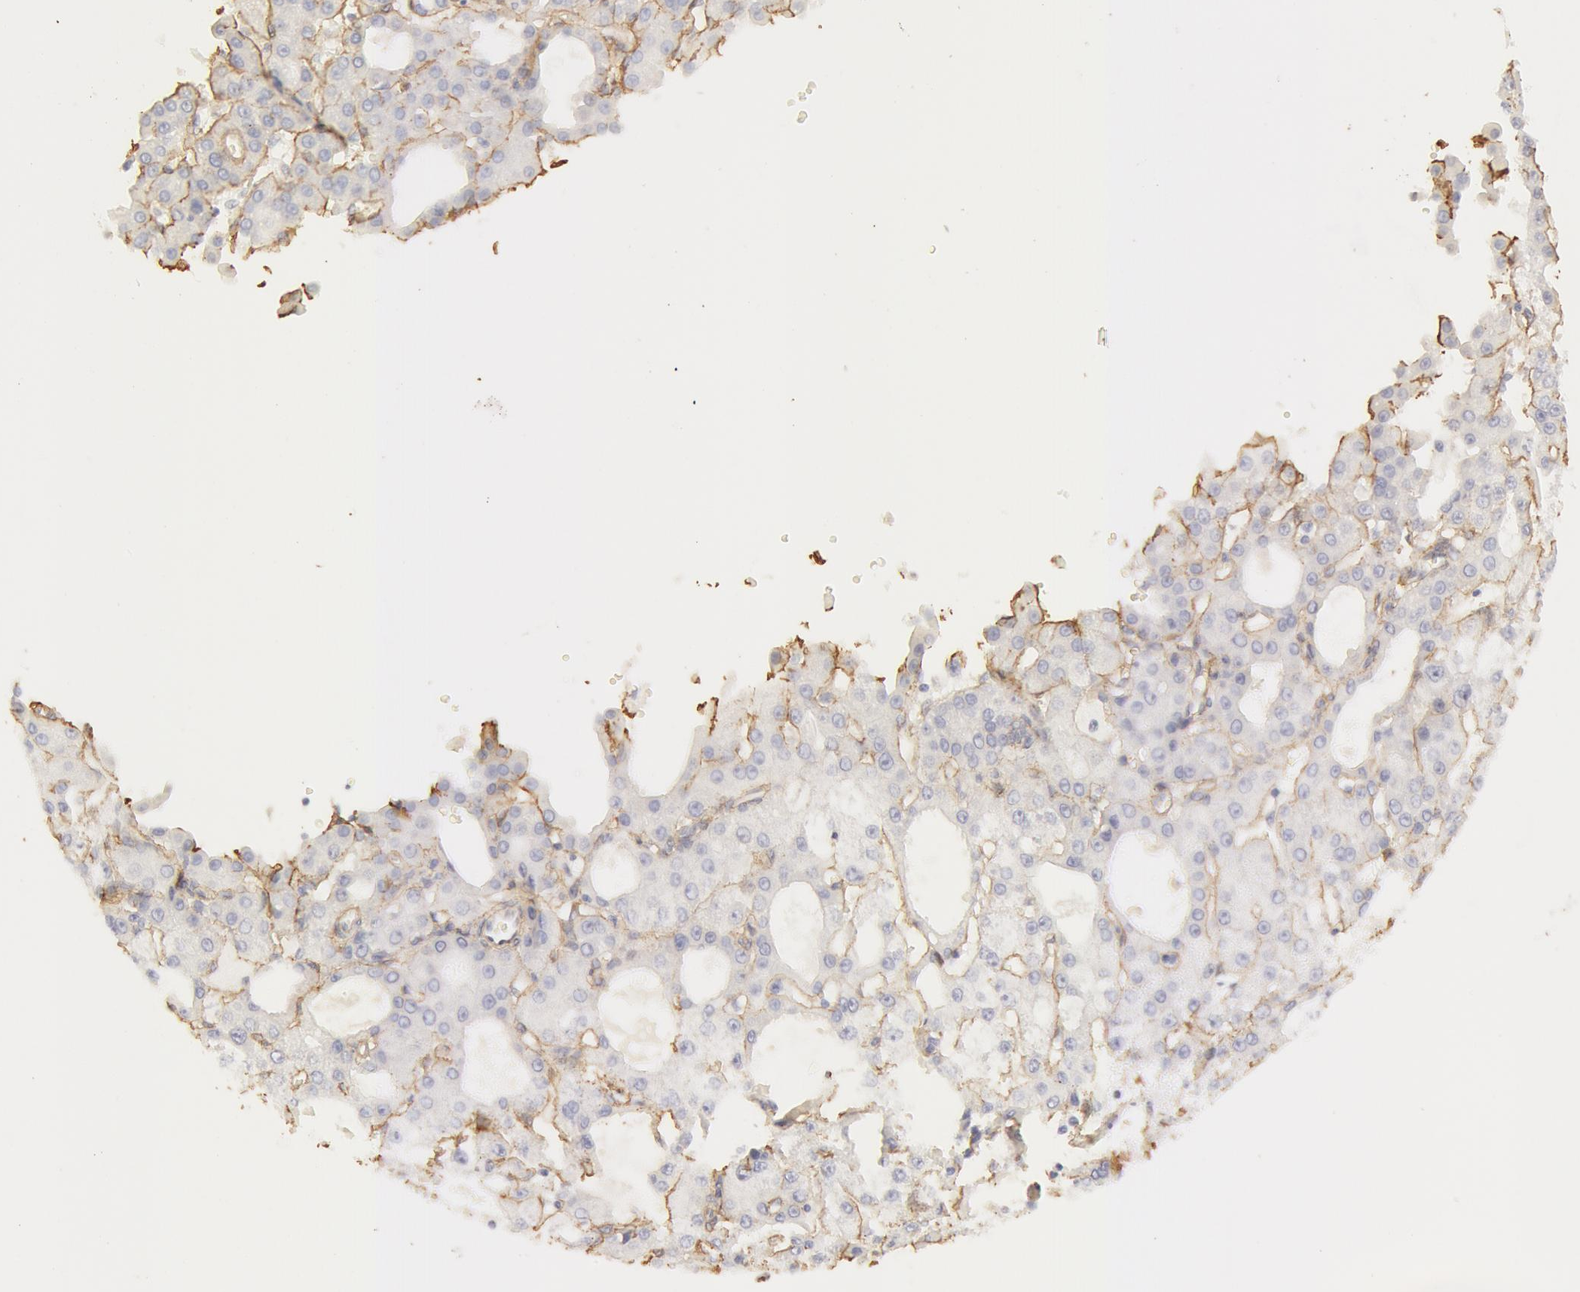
{"staining": {"intensity": "negative", "quantity": "none", "location": "none"}, "tissue": "liver cancer", "cell_type": "Tumor cells", "image_type": "cancer", "snomed": [{"axis": "morphology", "description": "Carcinoma, Hepatocellular, NOS"}, {"axis": "topography", "description": "Liver"}], "caption": "Tumor cells are negative for brown protein staining in liver hepatocellular carcinoma.", "gene": "COL4A1", "patient": {"sex": "male", "age": 47}}